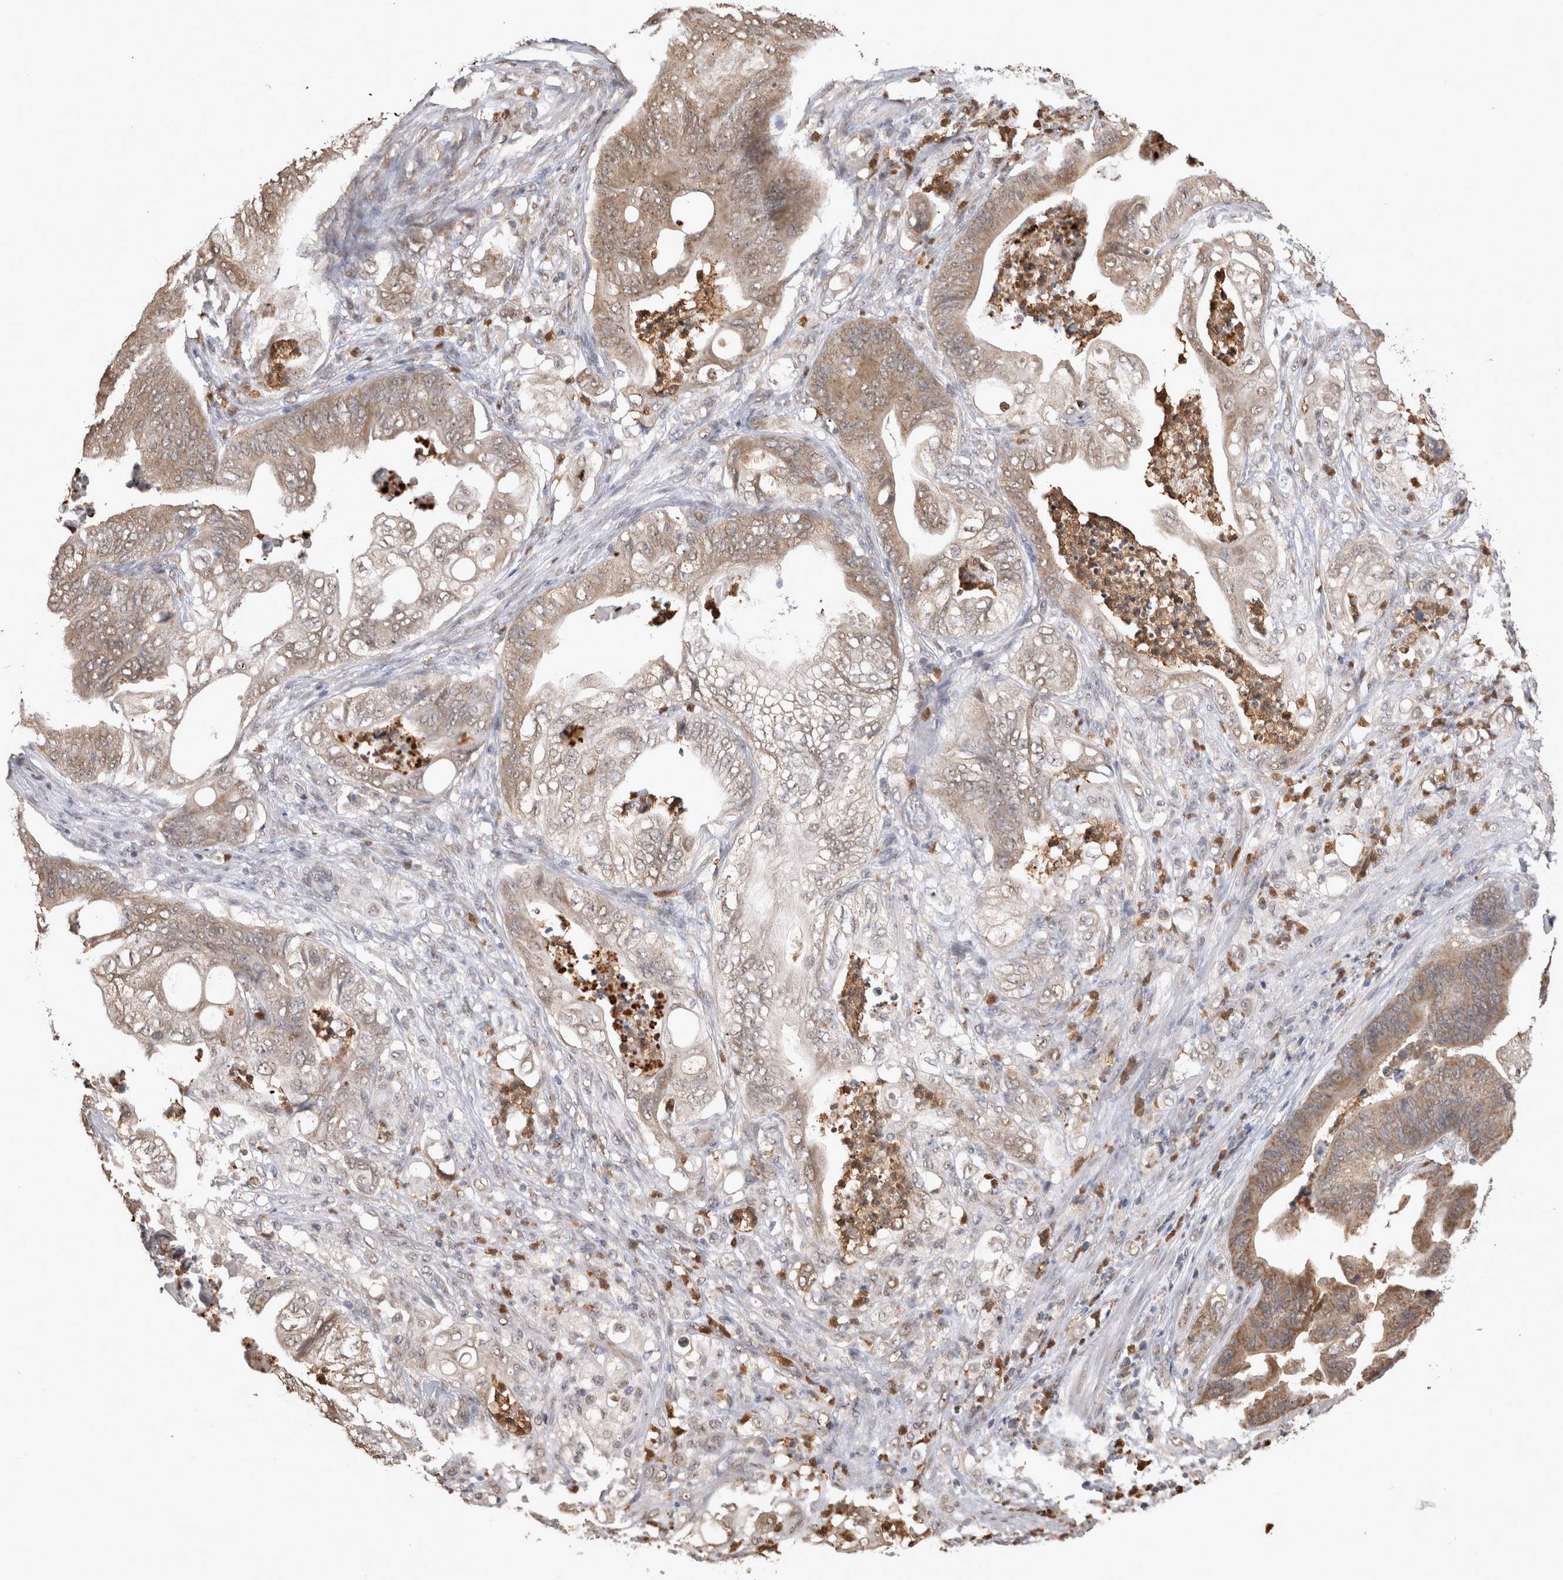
{"staining": {"intensity": "weak", "quantity": ">75%", "location": "cytoplasmic/membranous"}, "tissue": "stomach cancer", "cell_type": "Tumor cells", "image_type": "cancer", "snomed": [{"axis": "morphology", "description": "Adenocarcinoma, NOS"}, {"axis": "topography", "description": "Stomach"}], "caption": "Tumor cells demonstrate low levels of weak cytoplasmic/membranous positivity in about >75% of cells in human stomach cancer (adenocarcinoma).", "gene": "PAK4", "patient": {"sex": "female", "age": 73}}